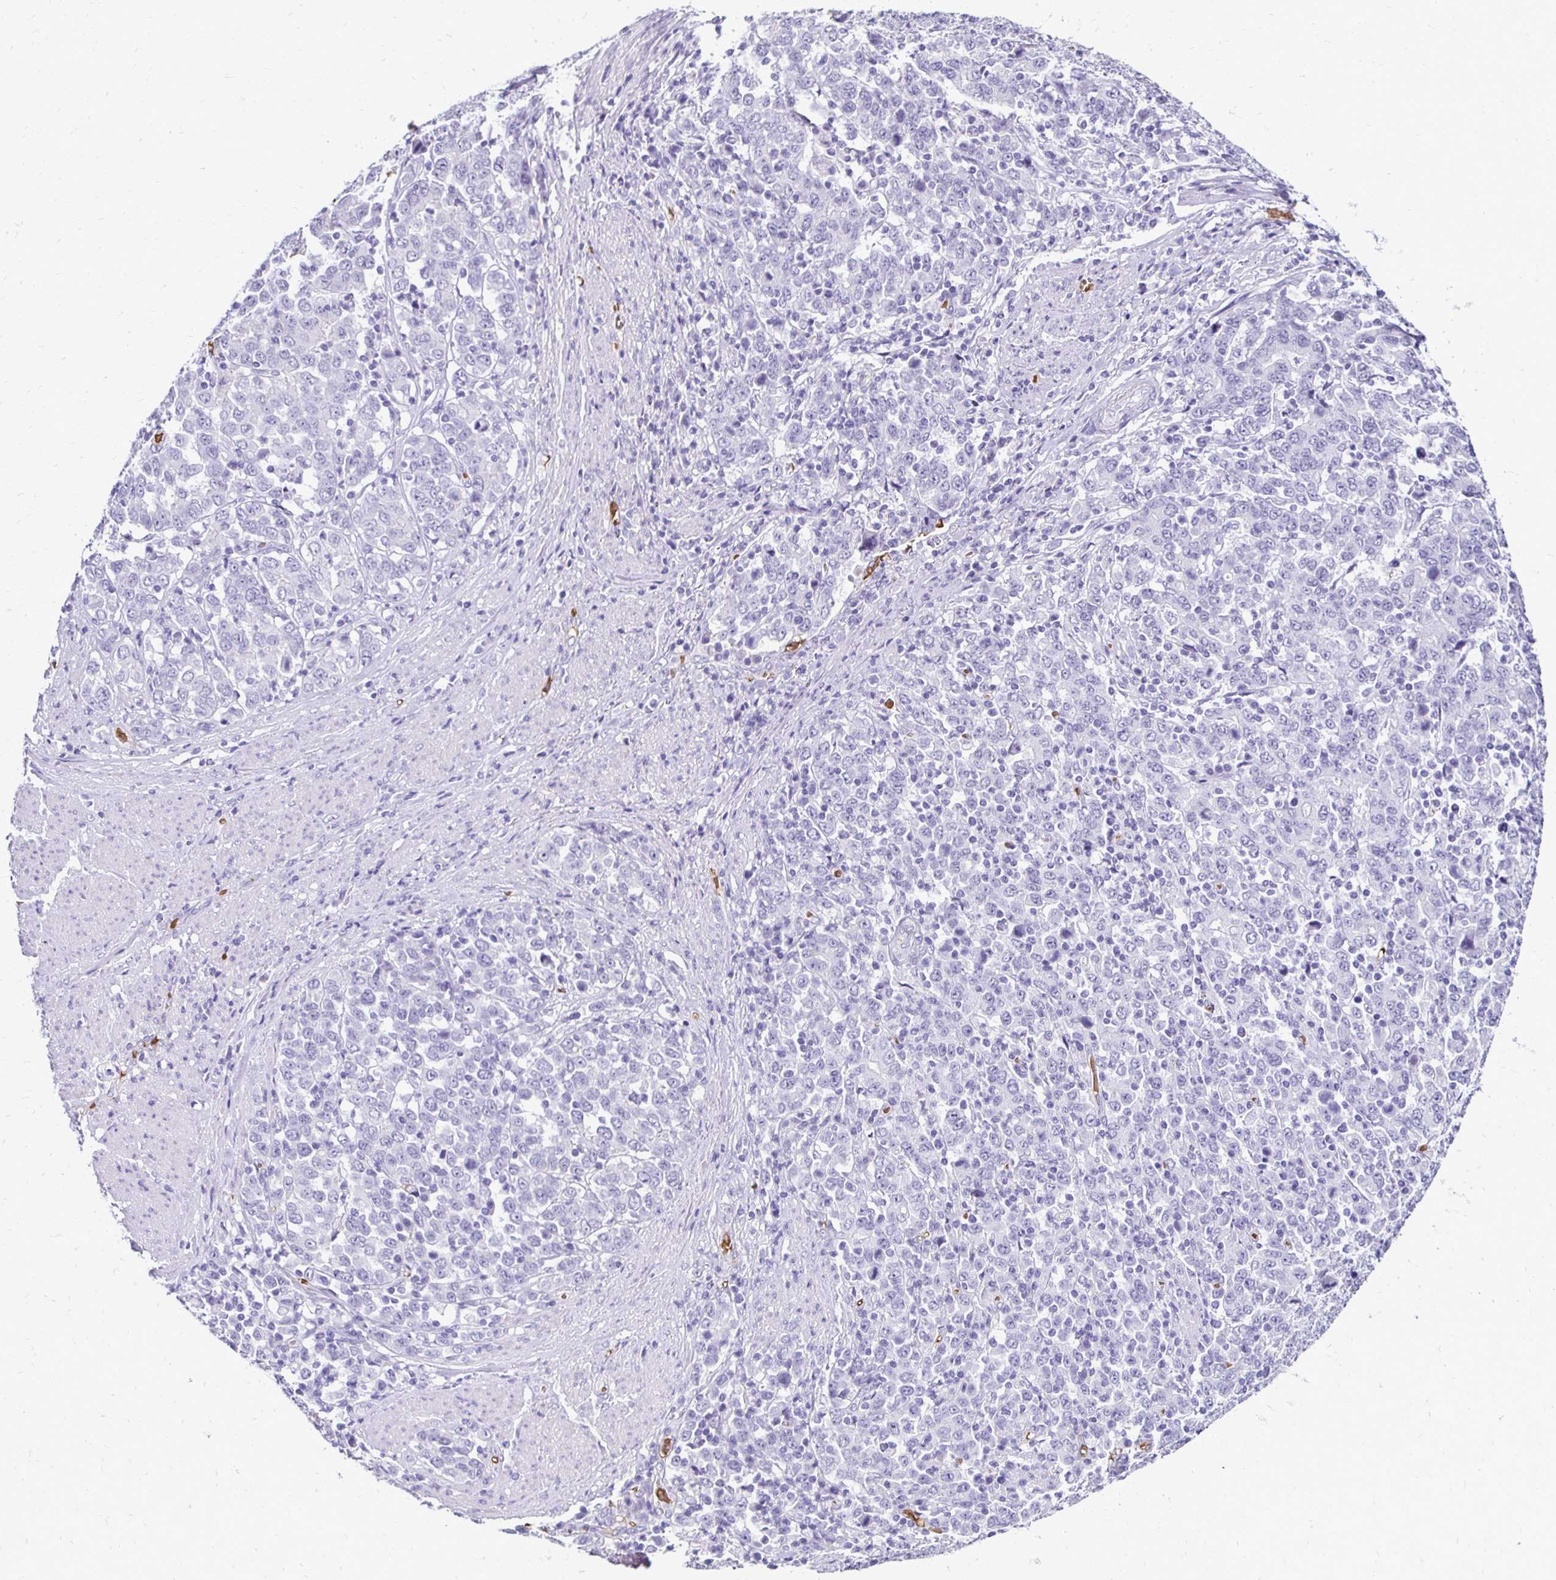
{"staining": {"intensity": "negative", "quantity": "none", "location": "none"}, "tissue": "stomach cancer", "cell_type": "Tumor cells", "image_type": "cancer", "snomed": [{"axis": "morphology", "description": "Adenocarcinoma, NOS"}, {"axis": "topography", "description": "Stomach, upper"}], "caption": "Stomach cancer was stained to show a protein in brown. There is no significant staining in tumor cells.", "gene": "RHBDL3", "patient": {"sex": "male", "age": 69}}